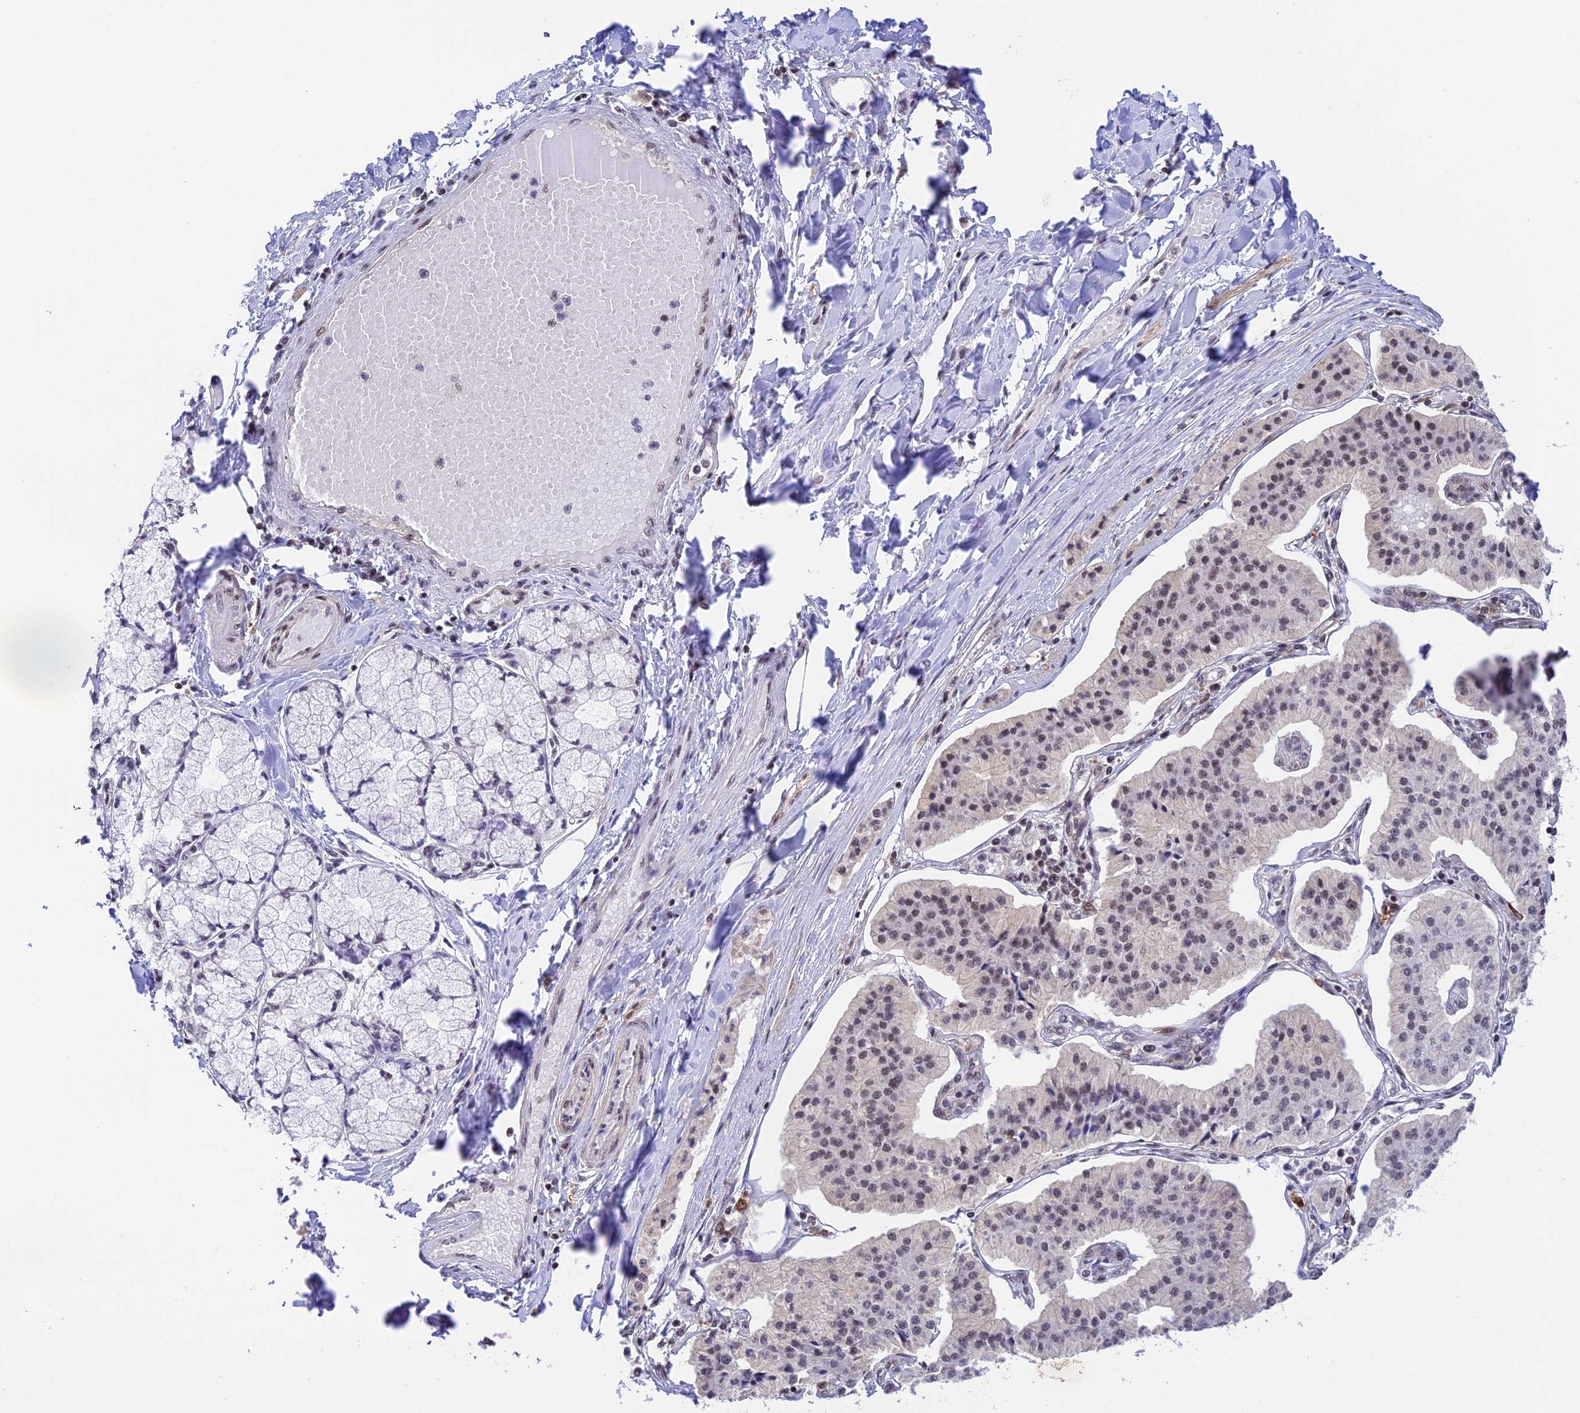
{"staining": {"intensity": "weak", "quantity": "<25%", "location": "nuclear"}, "tissue": "pancreatic cancer", "cell_type": "Tumor cells", "image_type": "cancer", "snomed": [{"axis": "morphology", "description": "Adenocarcinoma, NOS"}, {"axis": "topography", "description": "Pancreas"}], "caption": "IHC of human pancreatic cancer displays no expression in tumor cells. Brightfield microscopy of immunohistochemistry stained with DAB (3,3'-diaminobenzidine) (brown) and hematoxylin (blue), captured at high magnification.", "gene": "THAP11", "patient": {"sex": "female", "age": 50}}